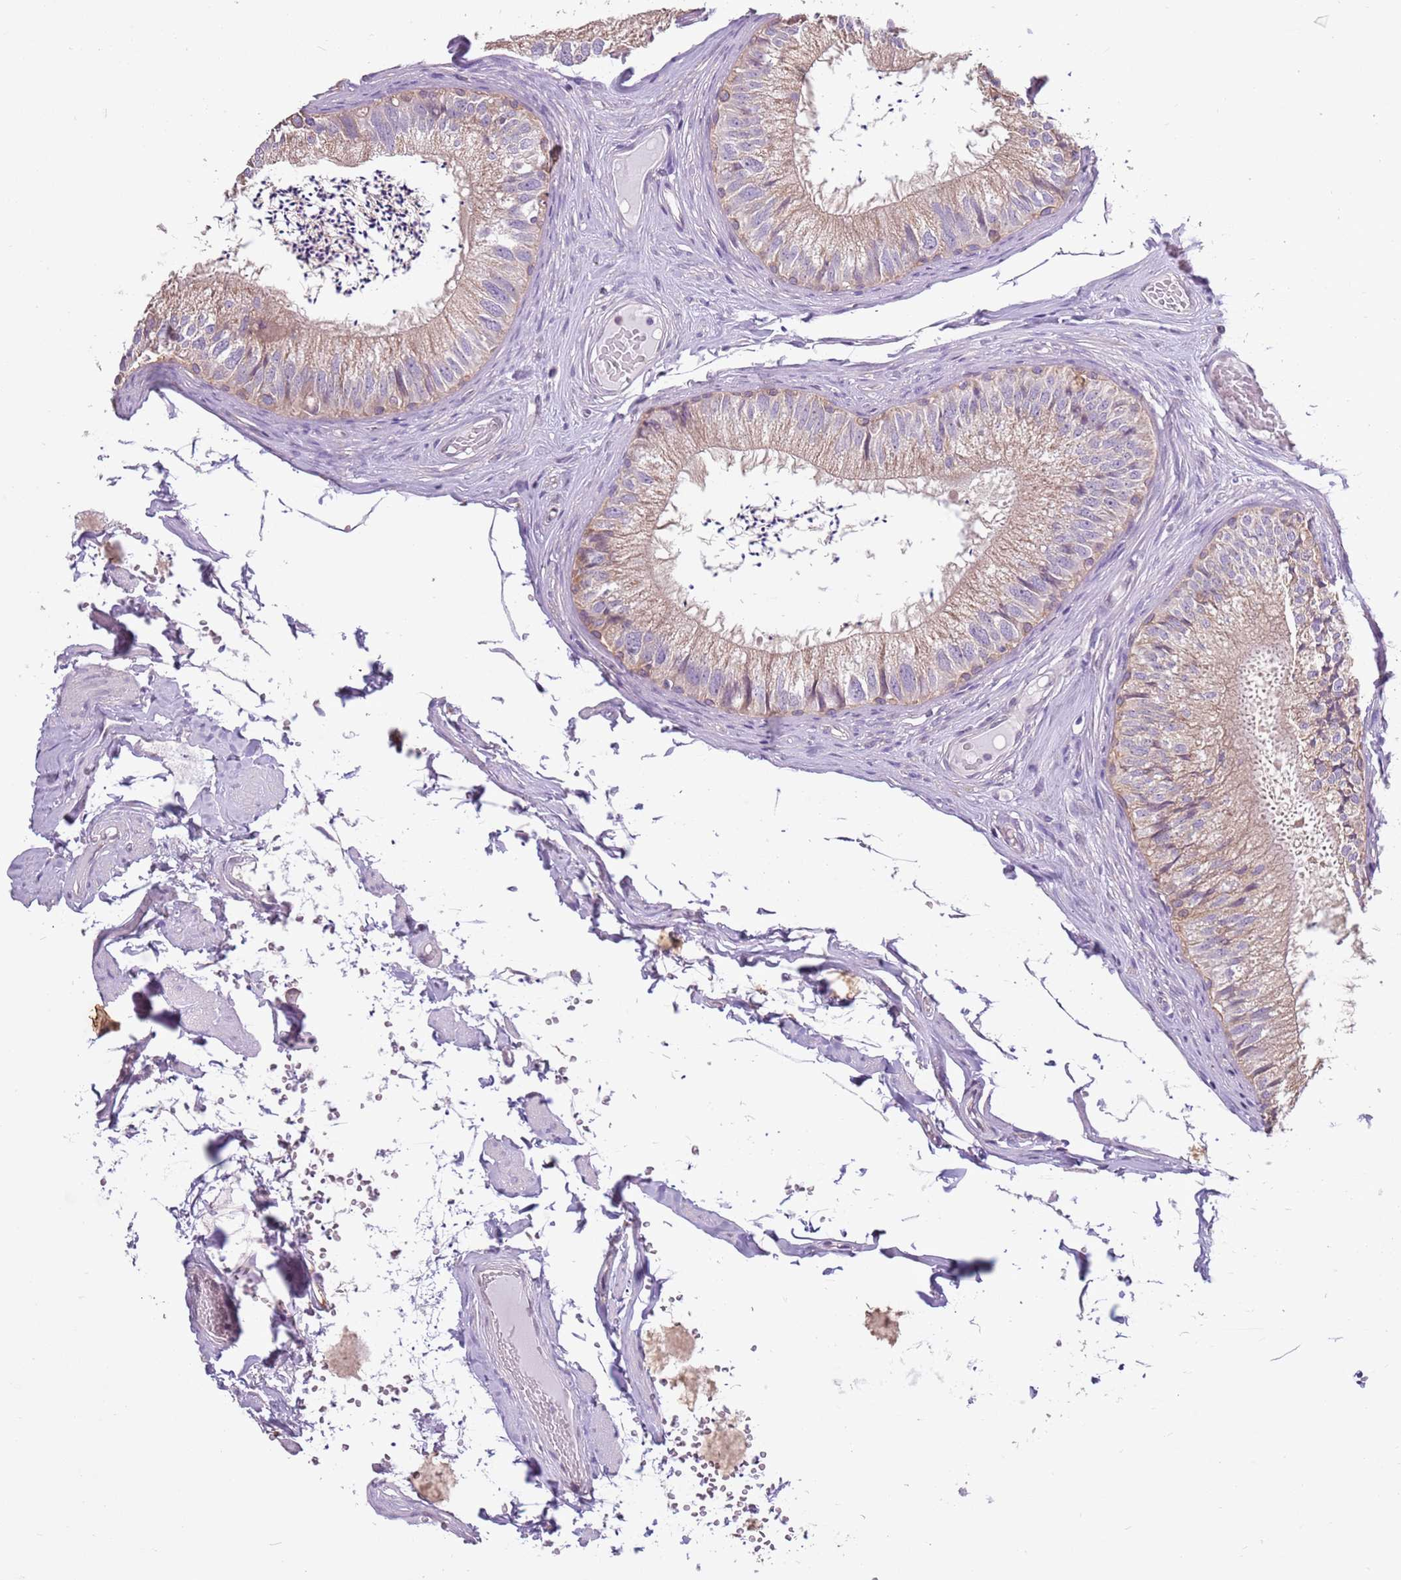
{"staining": {"intensity": "weak", "quantity": "25%-75%", "location": "cytoplasmic/membranous"}, "tissue": "epididymis", "cell_type": "Glandular cells", "image_type": "normal", "snomed": [{"axis": "morphology", "description": "Normal tissue, NOS"}, {"axis": "topography", "description": "Epididymis"}], "caption": "Benign epididymis shows weak cytoplasmic/membranous positivity in about 25%-75% of glandular cells (IHC, brightfield microscopy, high magnification)..", "gene": "CAPN9", "patient": {"sex": "male", "age": 79}}